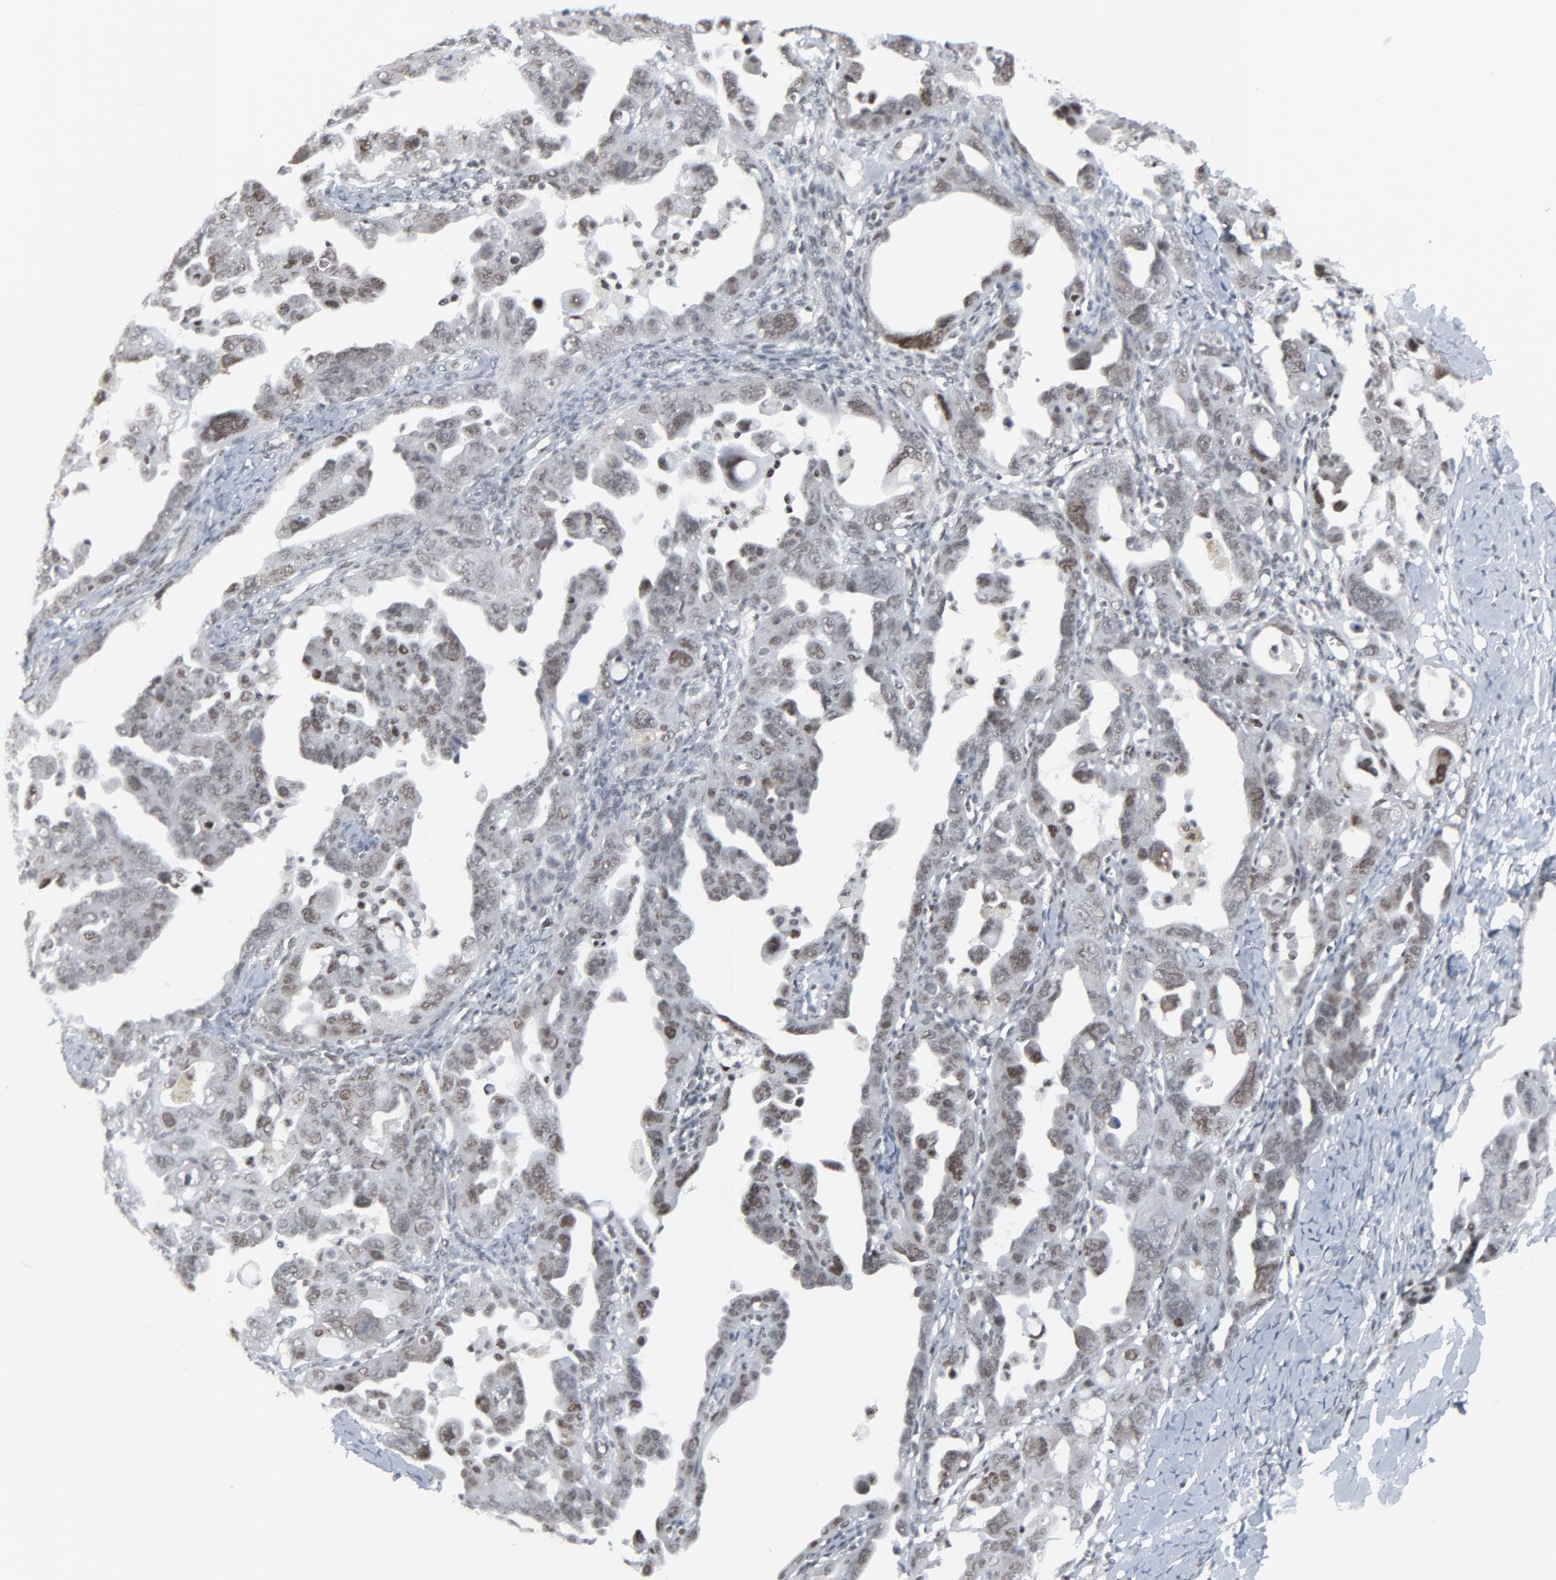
{"staining": {"intensity": "weak", "quantity": "25%-75%", "location": "nuclear"}, "tissue": "ovarian cancer", "cell_type": "Tumor cells", "image_type": "cancer", "snomed": [{"axis": "morphology", "description": "Cystadenocarcinoma, serous, NOS"}, {"axis": "topography", "description": "Ovary"}], "caption": "DAB immunohistochemical staining of ovarian serous cystadenocarcinoma displays weak nuclear protein positivity in approximately 25%-75% of tumor cells.", "gene": "FBXO28", "patient": {"sex": "female", "age": 66}}